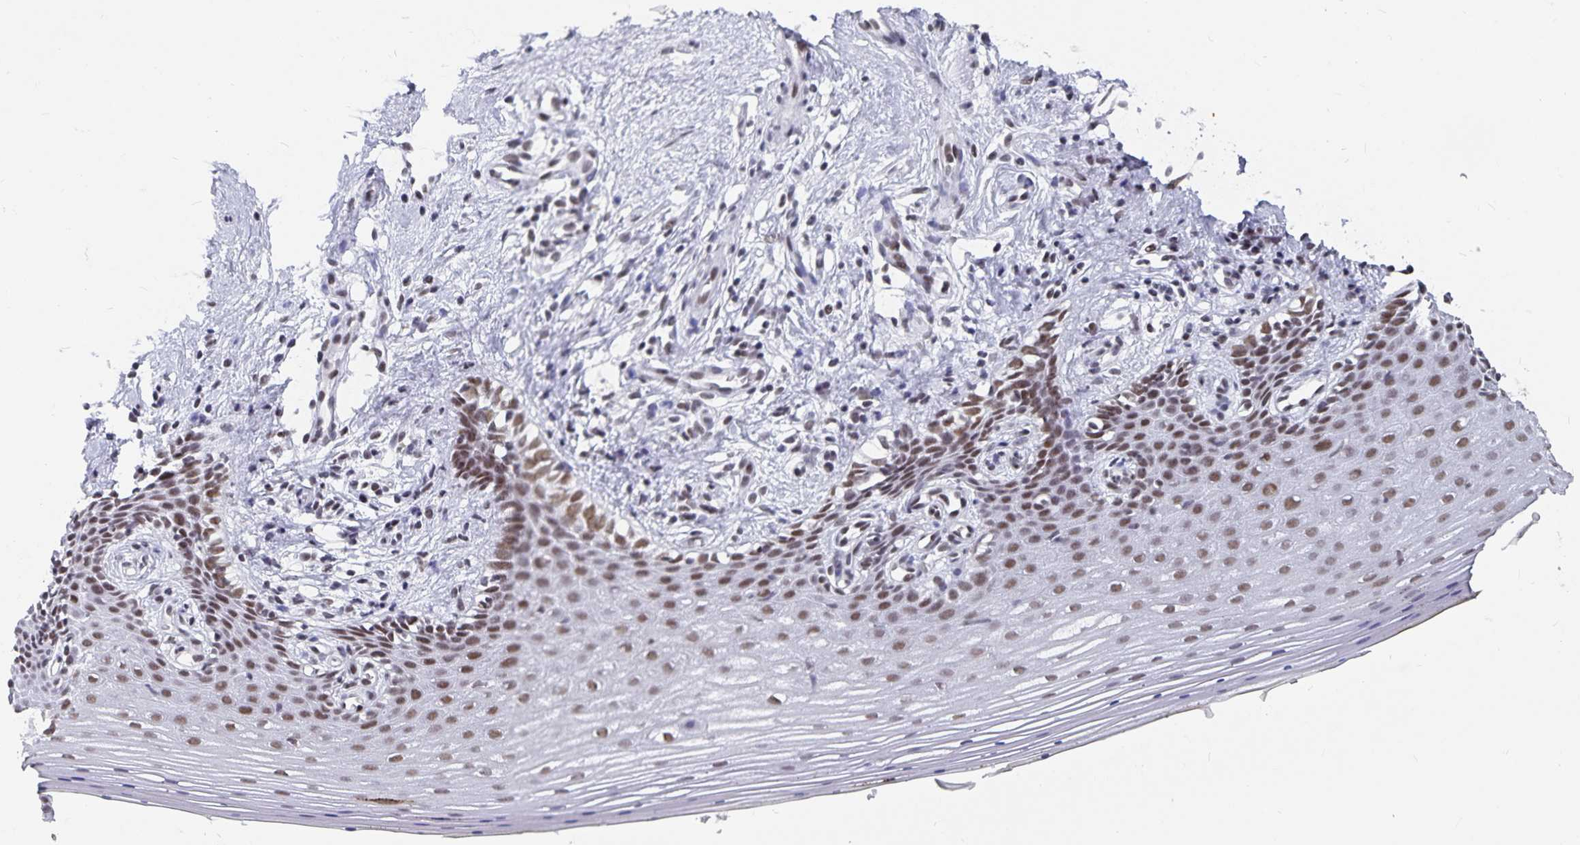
{"staining": {"intensity": "moderate", "quantity": ">75%", "location": "nuclear"}, "tissue": "vagina", "cell_type": "Squamous epithelial cells", "image_type": "normal", "snomed": [{"axis": "morphology", "description": "Normal tissue, NOS"}, {"axis": "topography", "description": "Vagina"}], "caption": "Immunohistochemical staining of unremarkable human vagina reveals medium levels of moderate nuclear positivity in approximately >75% of squamous epithelial cells.", "gene": "PBX2", "patient": {"sex": "female", "age": 42}}